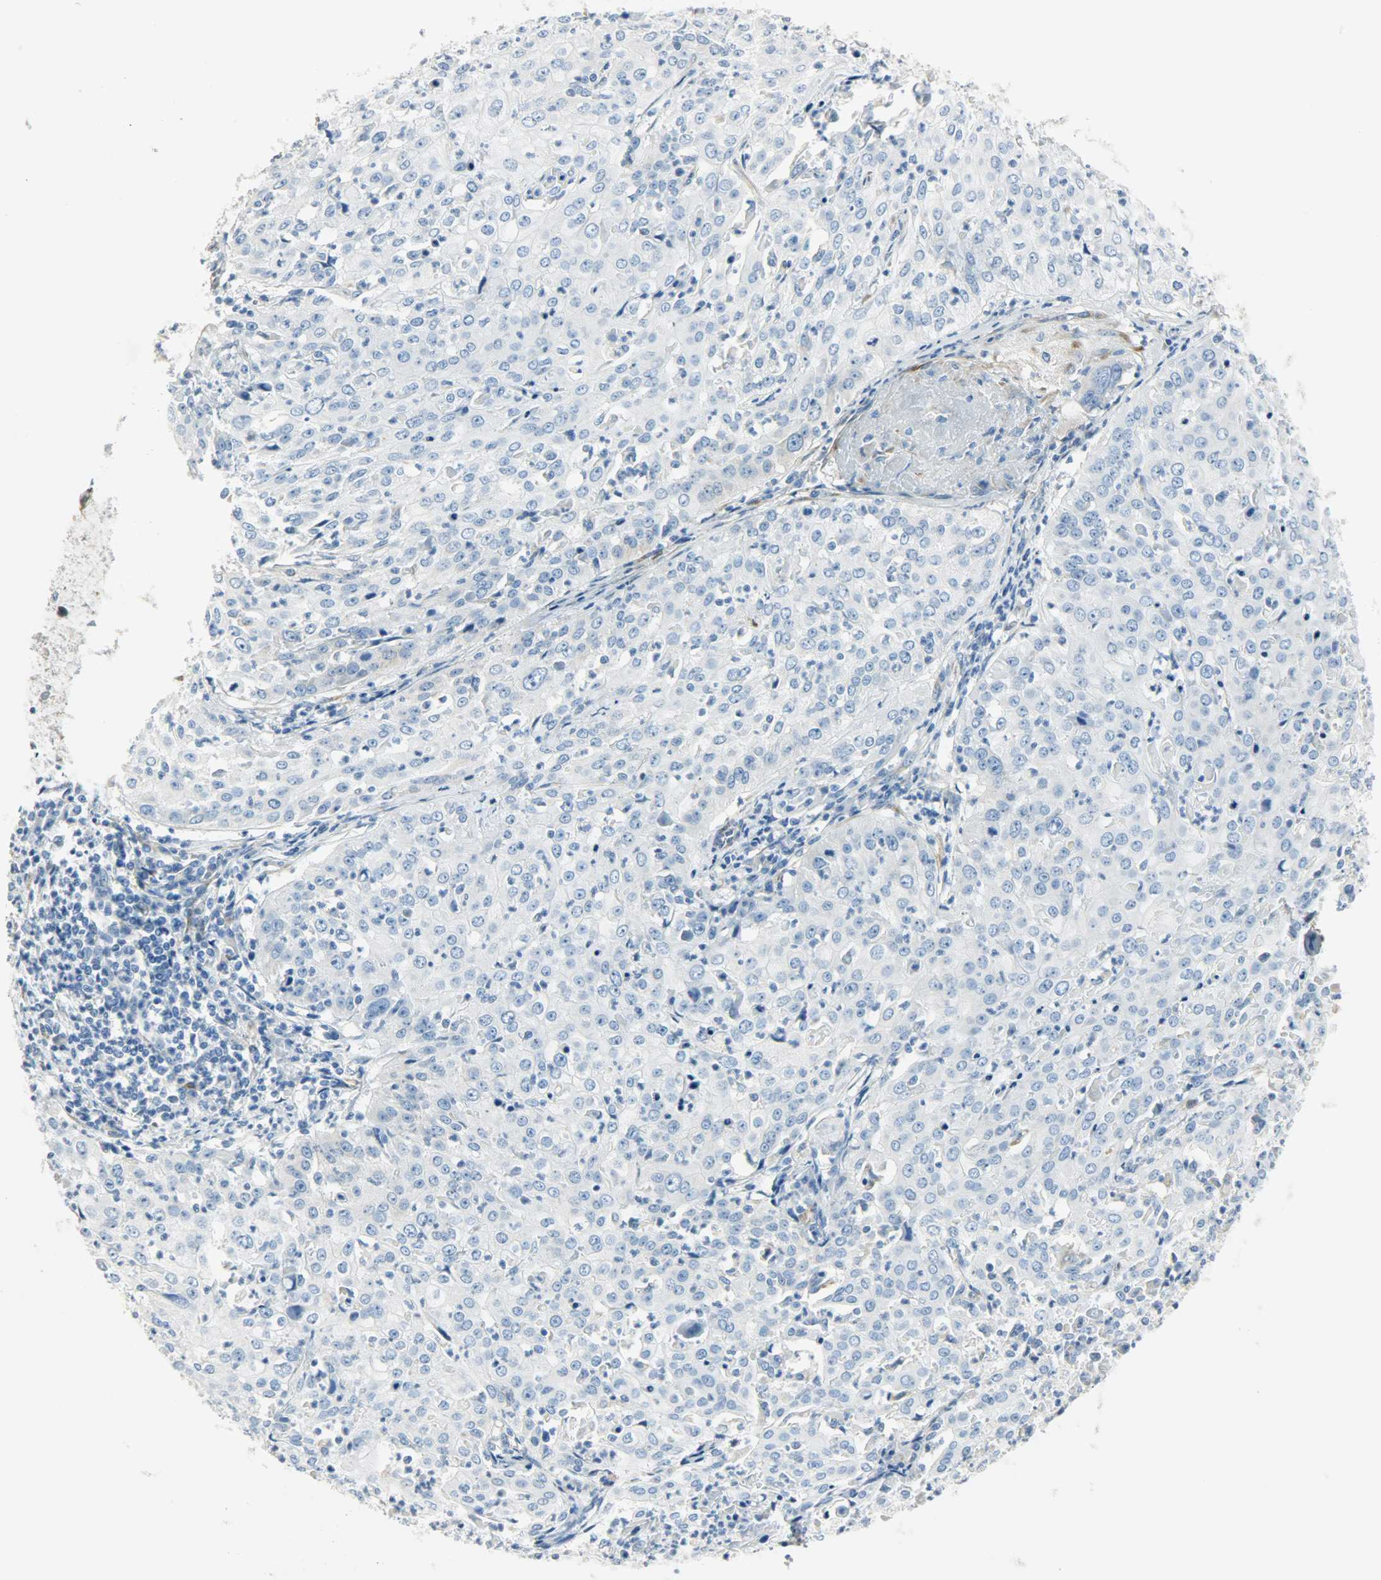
{"staining": {"intensity": "negative", "quantity": "none", "location": "none"}, "tissue": "cervical cancer", "cell_type": "Tumor cells", "image_type": "cancer", "snomed": [{"axis": "morphology", "description": "Squamous cell carcinoma, NOS"}, {"axis": "topography", "description": "Cervix"}], "caption": "DAB (3,3'-diaminobenzidine) immunohistochemical staining of squamous cell carcinoma (cervical) reveals no significant positivity in tumor cells.", "gene": "PKD2", "patient": {"sex": "female", "age": 39}}